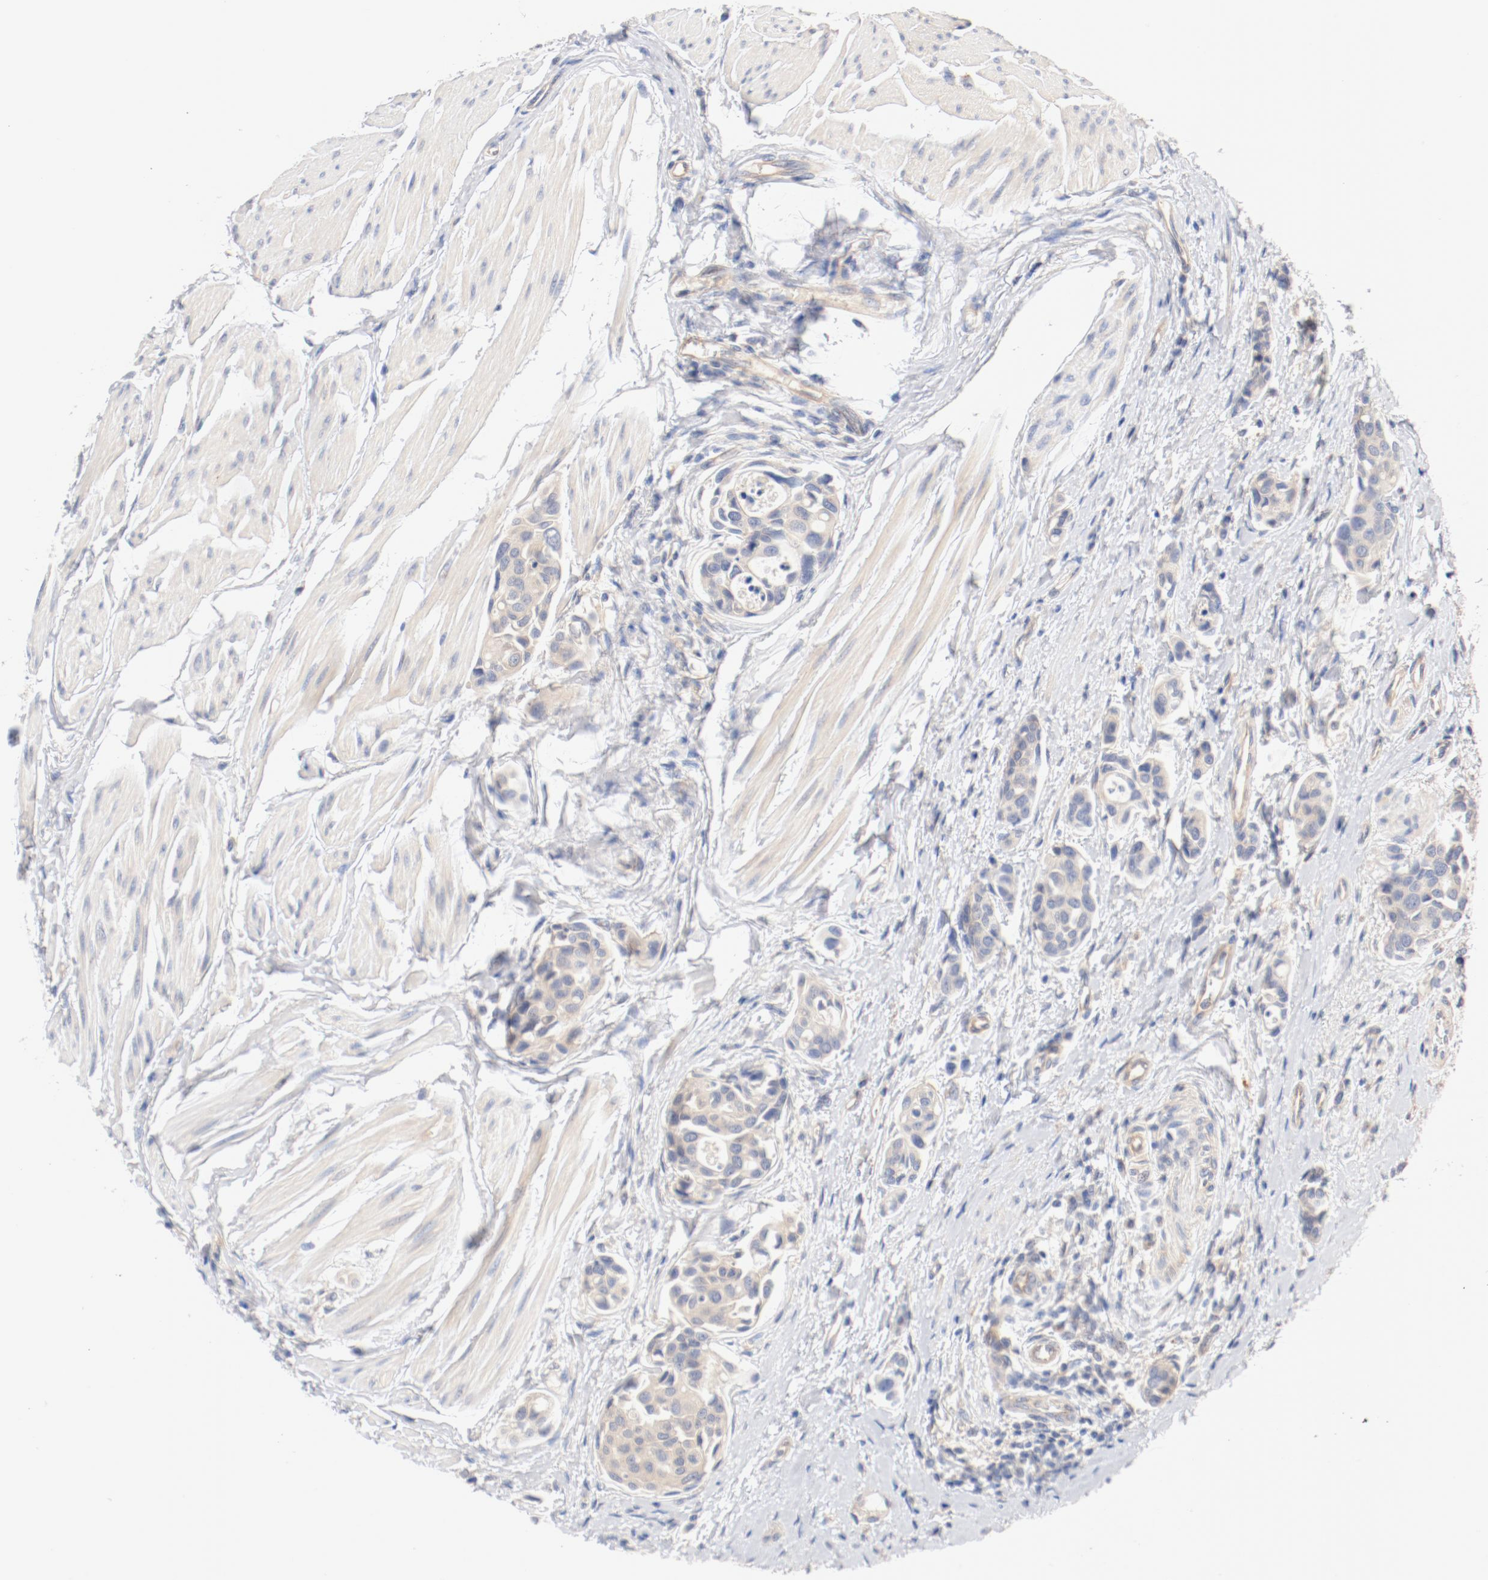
{"staining": {"intensity": "negative", "quantity": "none", "location": "none"}, "tissue": "urothelial cancer", "cell_type": "Tumor cells", "image_type": "cancer", "snomed": [{"axis": "morphology", "description": "Urothelial carcinoma, High grade"}, {"axis": "topography", "description": "Urinary bladder"}], "caption": "Histopathology image shows no significant protein positivity in tumor cells of urothelial cancer. (Brightfield microscopy of DAB immunohistochemistry at high magnification).", "gene": "DYNC1H1", "patient": {"sex": "male", "age": 78}}